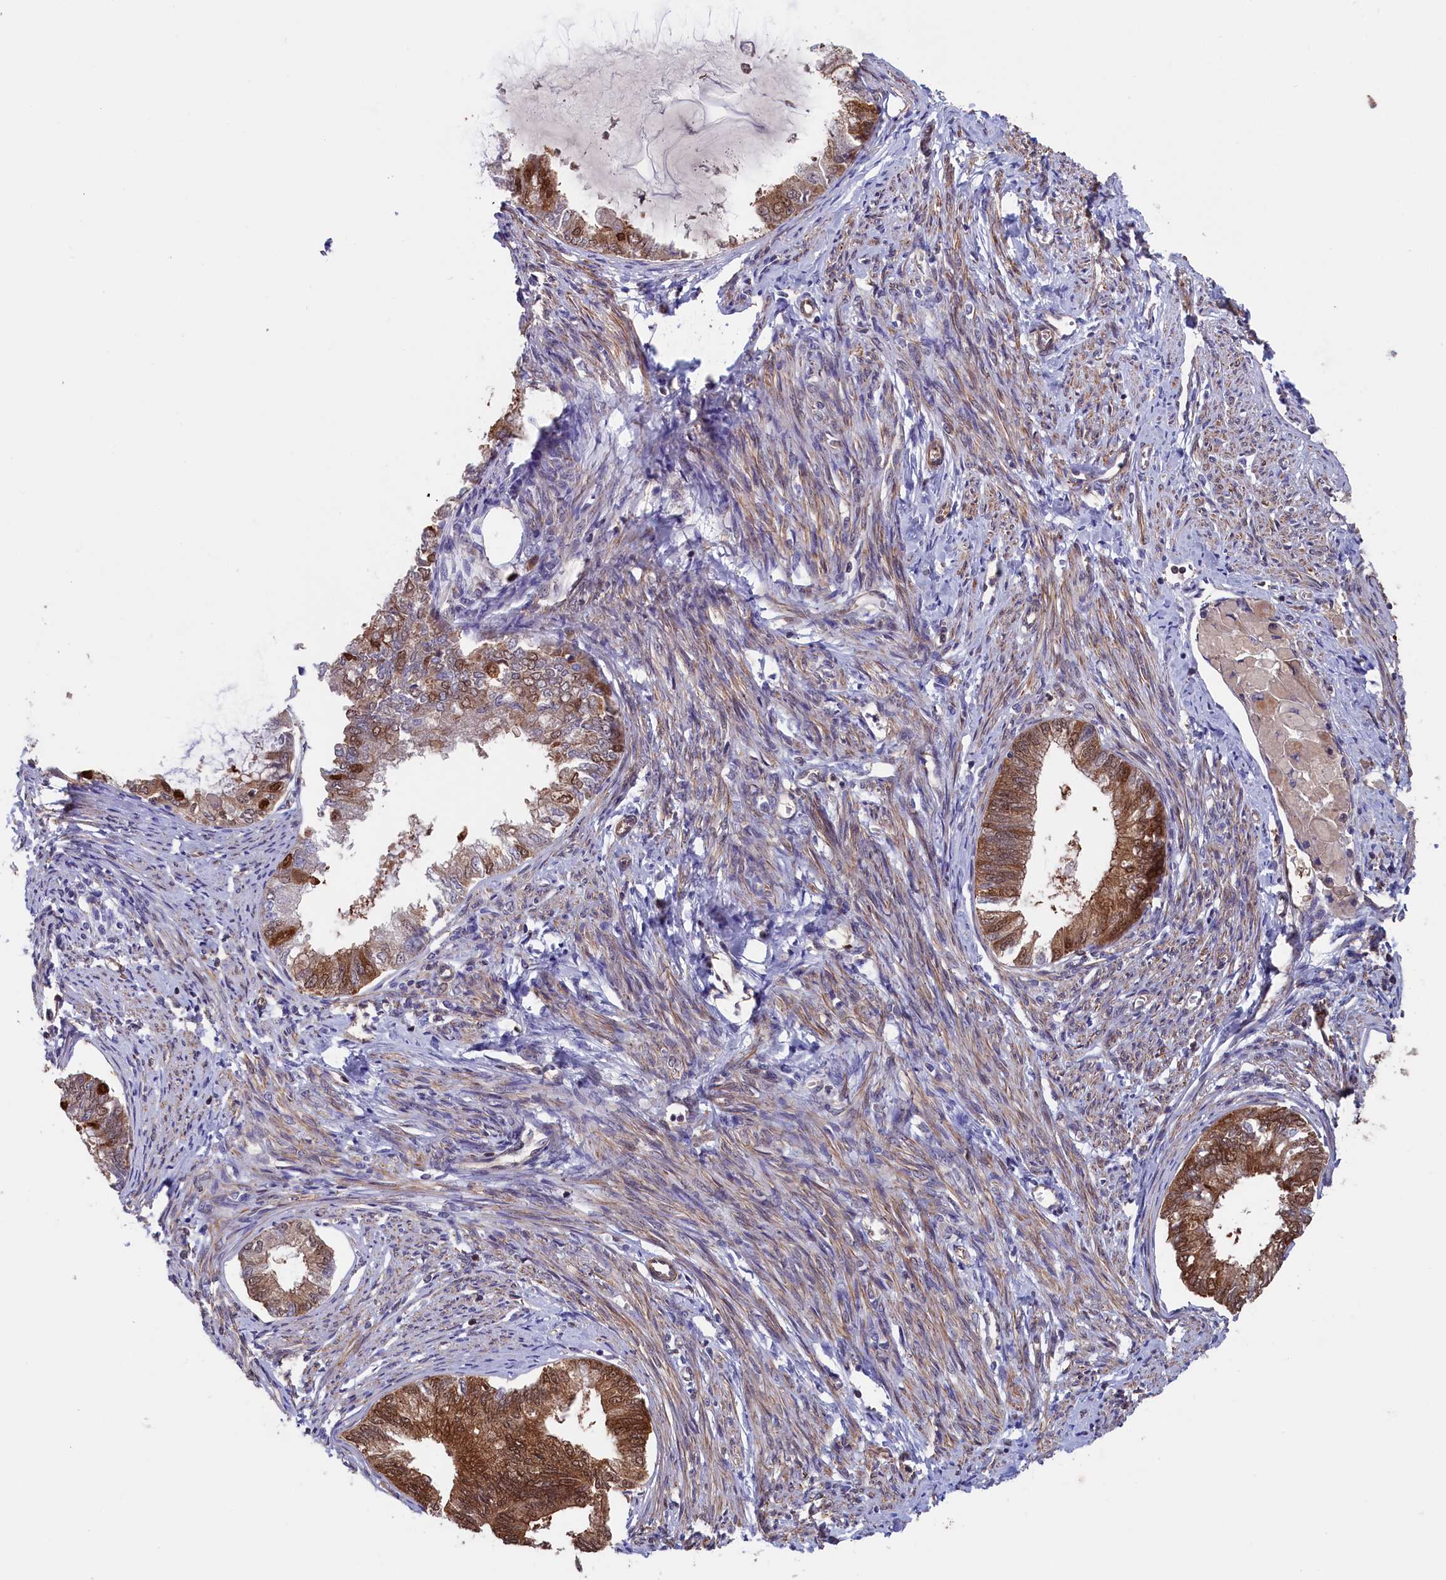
{"staining": {"intensity": "moderate", "quantity": "25%-75%", "location": "cytoplasmic/membranous,nuclear"}, "tissue": "endometrial cancer", "cell_type": "Tumor cells", "image_type": "cancer", "snomed": [{"axis": "morphology", "description": "Adenocarcinoma, NOS"}, {"axis": "topography", "description": "Endometrium"}], "caption": "Immunohistochemical staining of human endometrial cancer (adenocarcinoma) reveals medium levels of moderate cytoplasmic/membranous and nuclear protein expression in about 25%-75% of tumor cells.", "gene": "JPT2", "patient": {"sex": "female", "age": 86}}